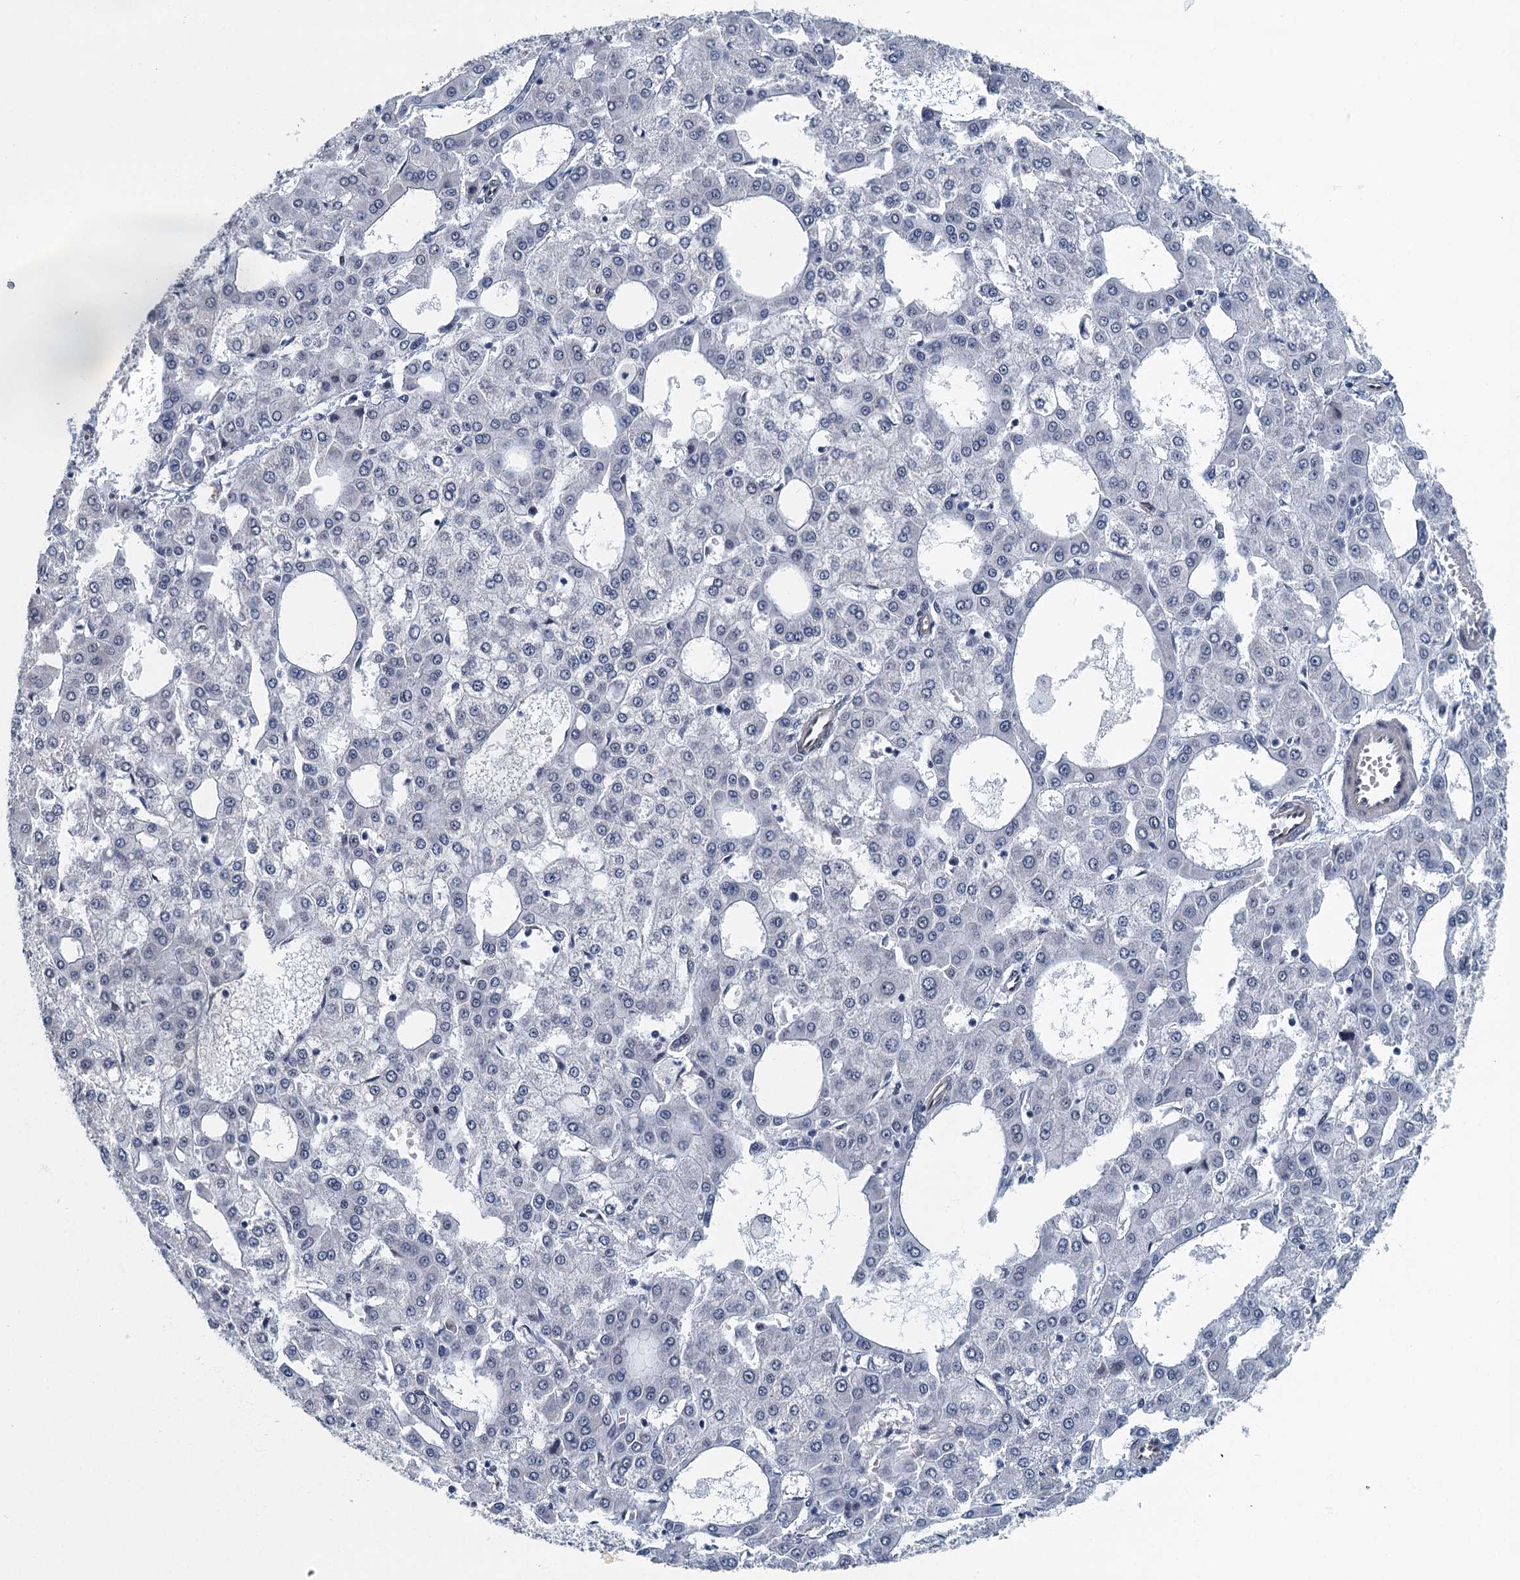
{"staining": {"intensity": "negative", "quantity": "none", "location": "none"}, "tissue": "liver cancer", "cell_type": "Tumor cells", "image_type": "cancer", "snomed": [{"axis": "morphology", "description": "Carcinoma, Hepatocellular, NOS"}, {"axis": "topography", "description": "Liver"}], "caption": "This is a micrograph of IHC staining of liver cancer, which shows no staining in tumor cells.", "gene": "GADL1", "patient": {"sex": "male", "age": 47}}